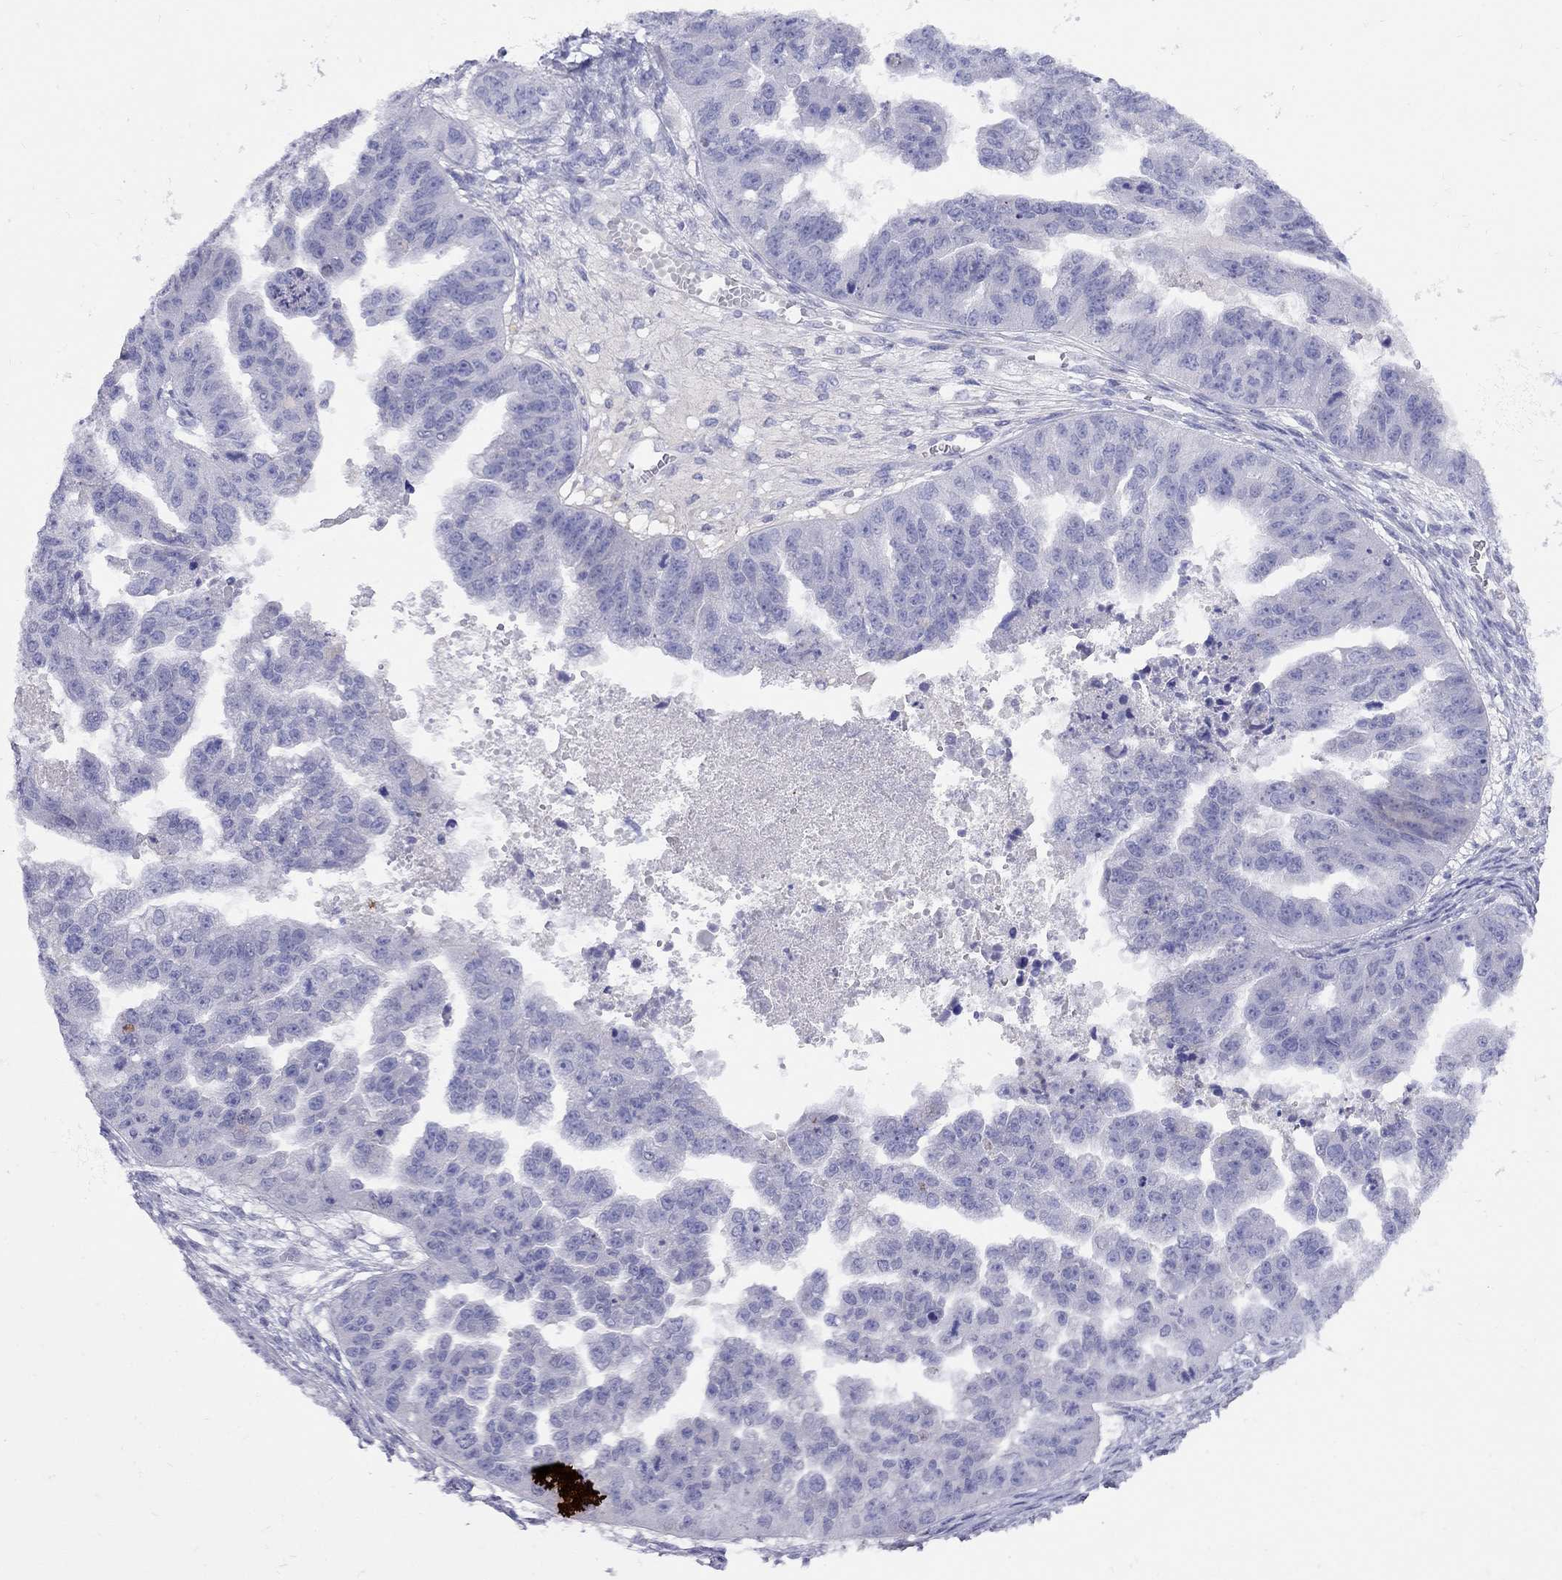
{"staining": {"intensity": "negative", "quantity": "none", "location": "none"}, "tissue": "ovarian cancer", "cell_type": "Tumor cells", "image_type": "cancer", "snomed": [{"axis": "morphology", "description": "Cystadenocarcinoma, serous, NOS"}, {"axis": "topography", "description": "Ovary"}], "caption": "Human ovarian cancer stained for a protein using IHC exhibits no expression in tumor cells.", "gene": "SPINT4", "patient": {"sex": "female", "age": 58}}